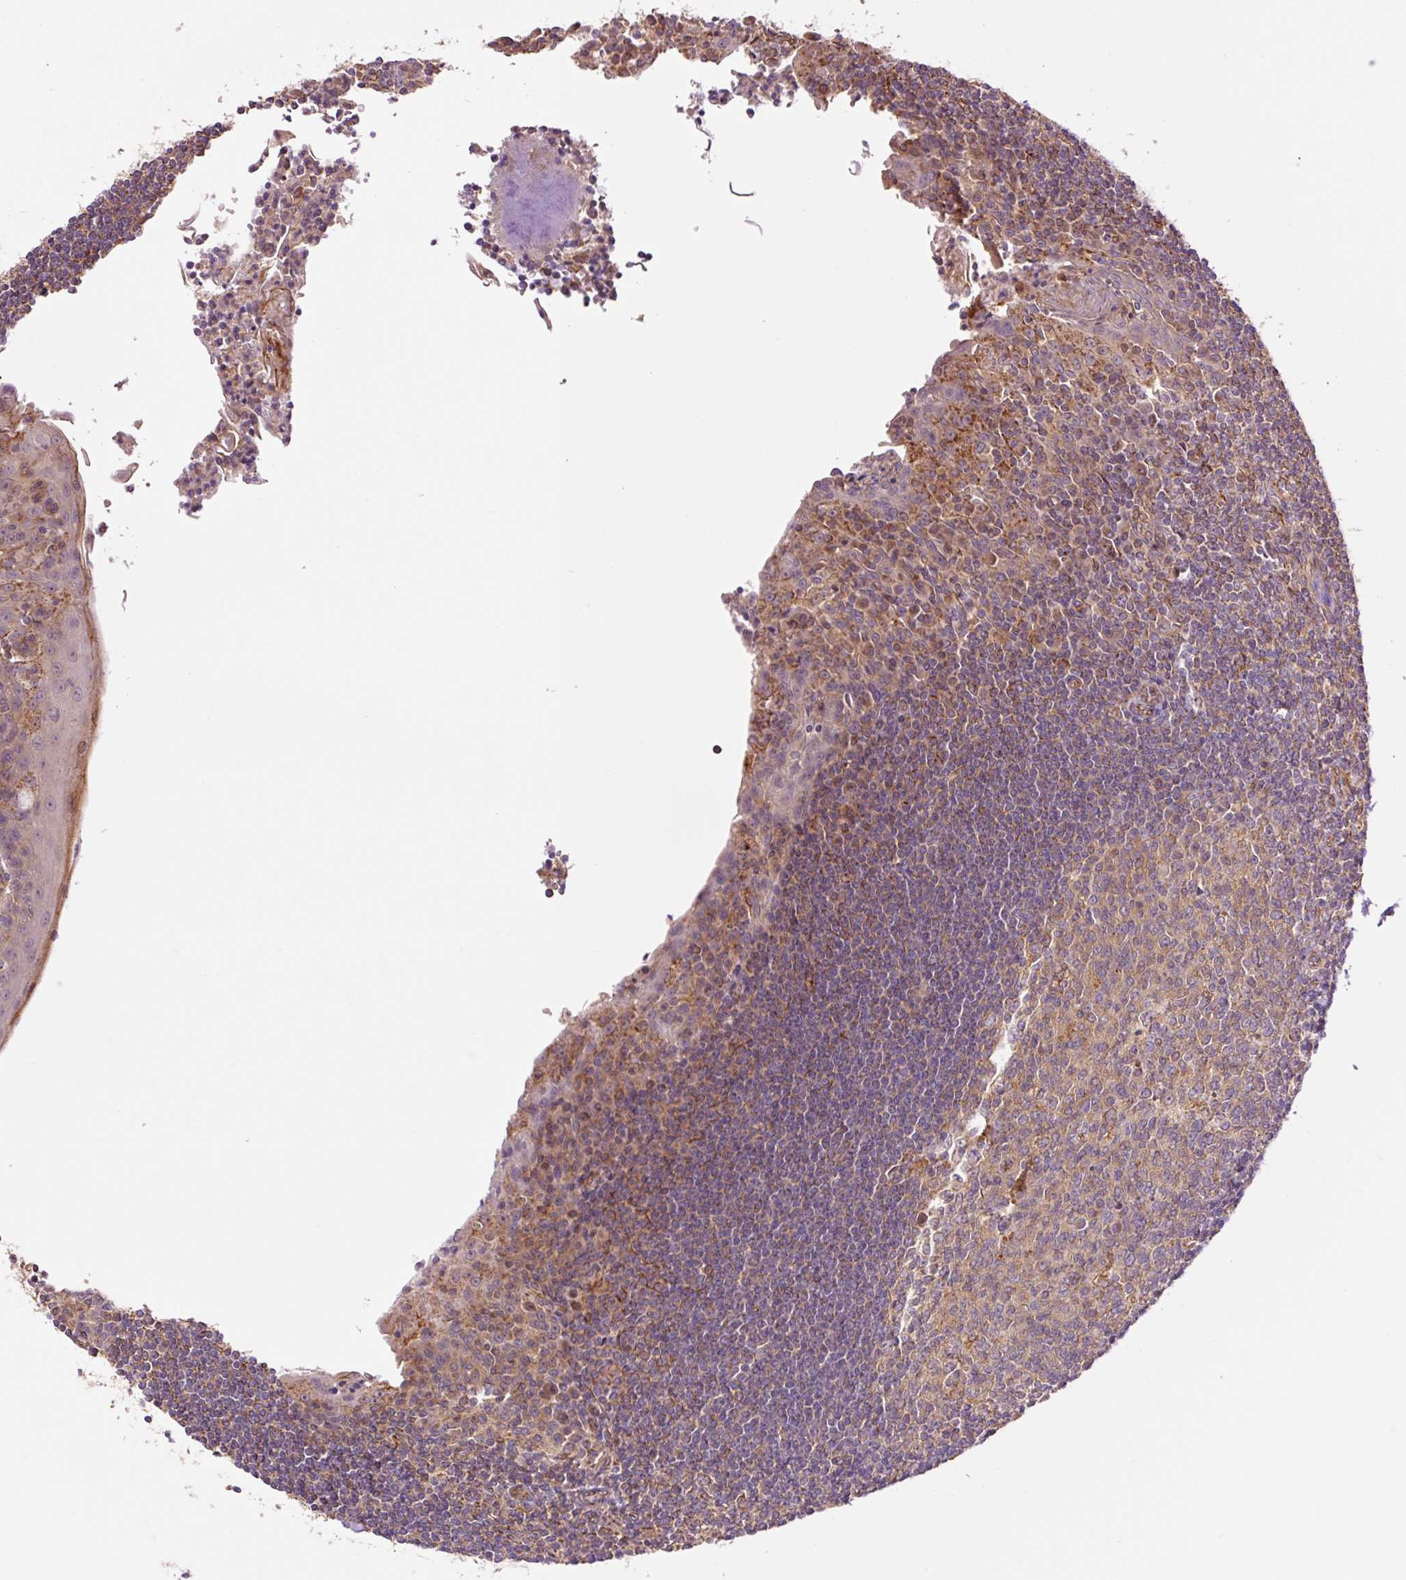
{"staining": {"intensity": "weak", "quantity": "25%-75%", "location": "cytoplasmic/membranous"}, "tissue": "tonsil", "cell_type": "Germinal center cells", "image_type": "normal", "snomed": [{"axis": "morphology", "description": "Normal tissue, NOS"}, {"axis": "topography", "description": "Tonsil"}], "caption": "Immunohistochemistry (DAB) staining of normal tonsil displays weak cytoplasmic/membranous protein staining in approximately 25%-75% of germinal center cells.", "gene": "PCK2", "patient": {"sex": "male", "age": 27}}